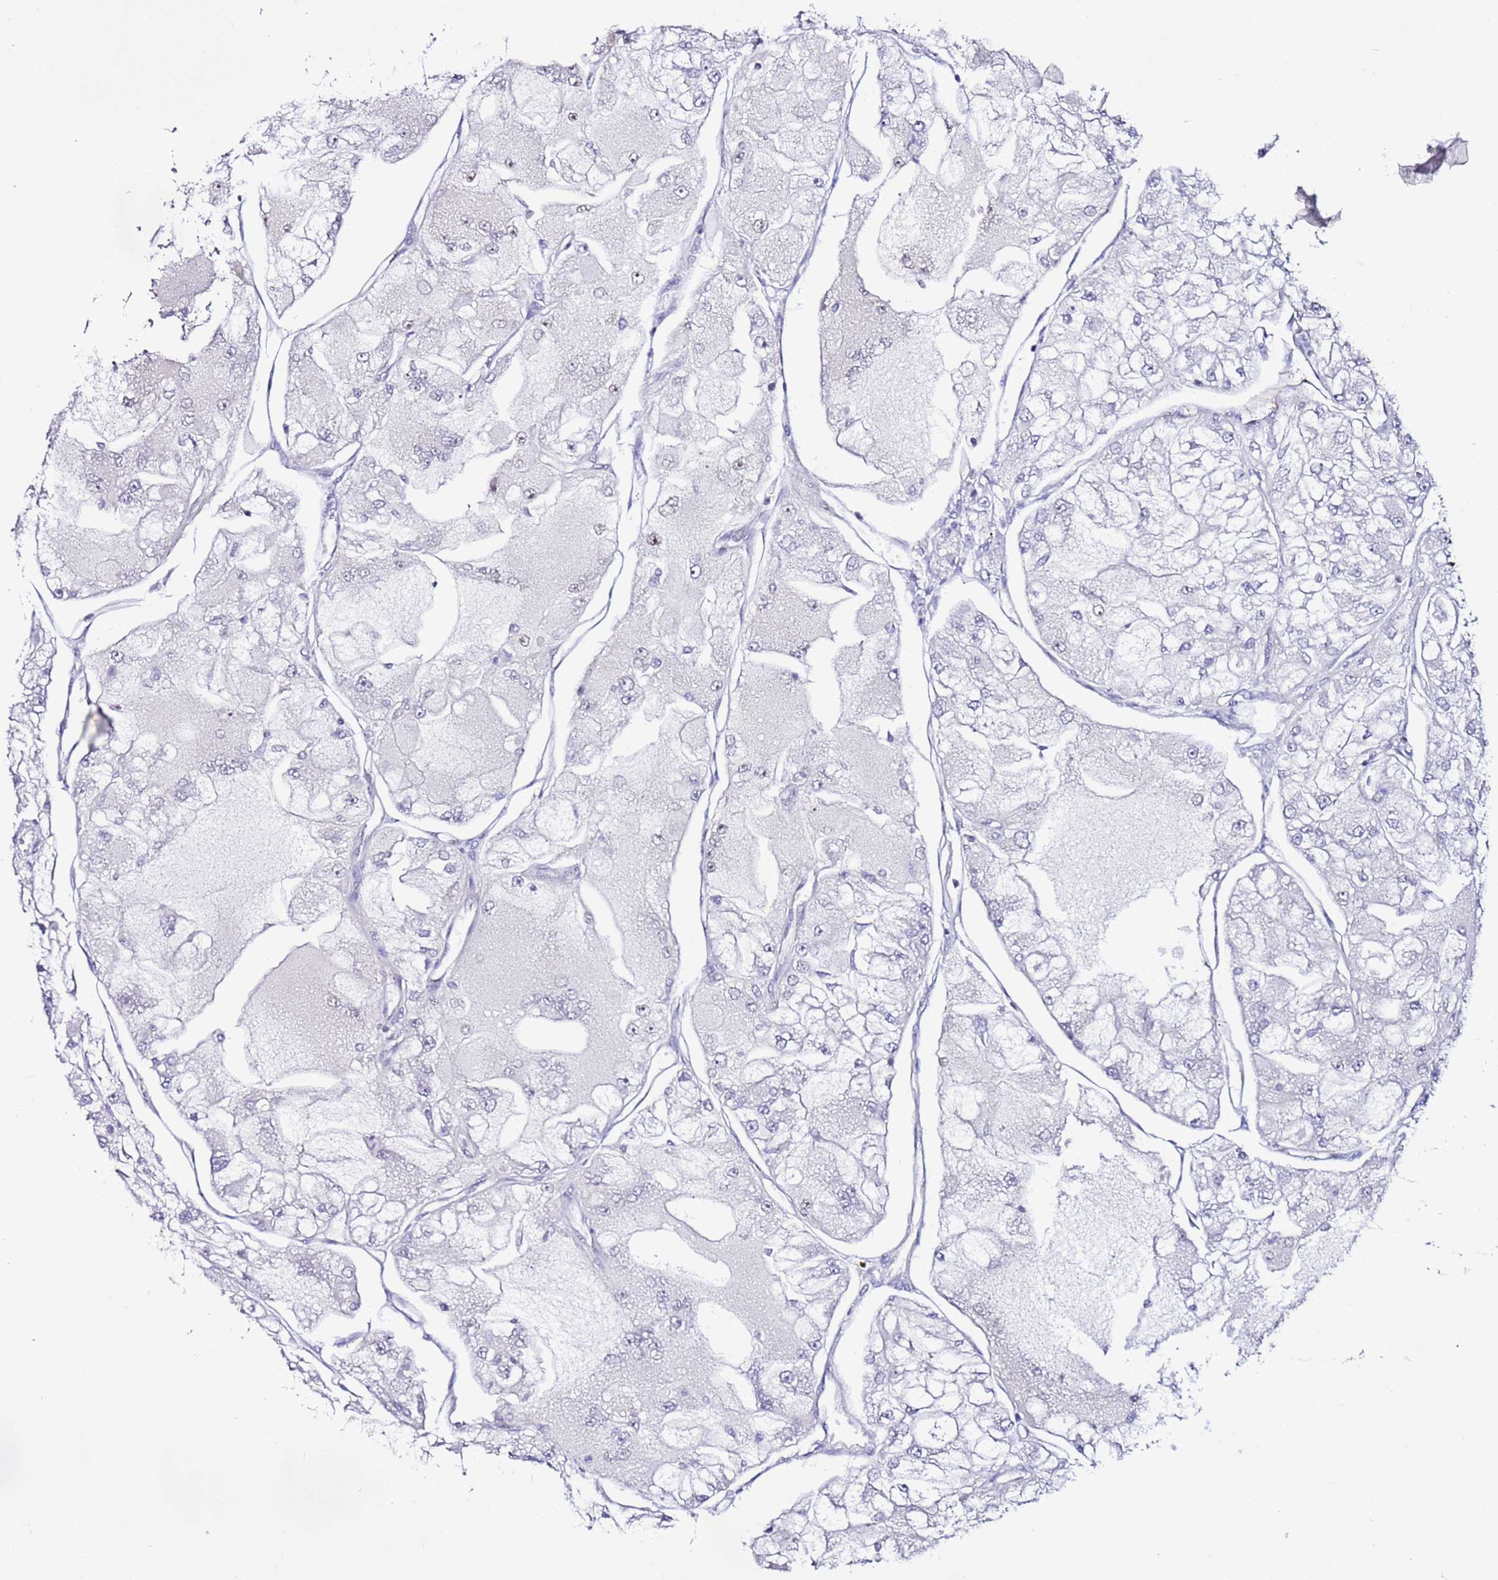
{"staining": {"intensity": "weak", "quantity": "<25%", "location": "nuclear"}, "tissue": "renal cancer", "cell_type": "Tumor cells", "image_type": "cancer", "snomed": [{"axis": "morphology", "description": "Adenocarcinoma, NOS"}, {"axis": "topography", "description": "Kidney"}], "caption": "IHC of renal adenocarcinoma shows no staining in tumor cells.", "gene": "TENM3", "patient": {"sex": "female", "age": 72}}